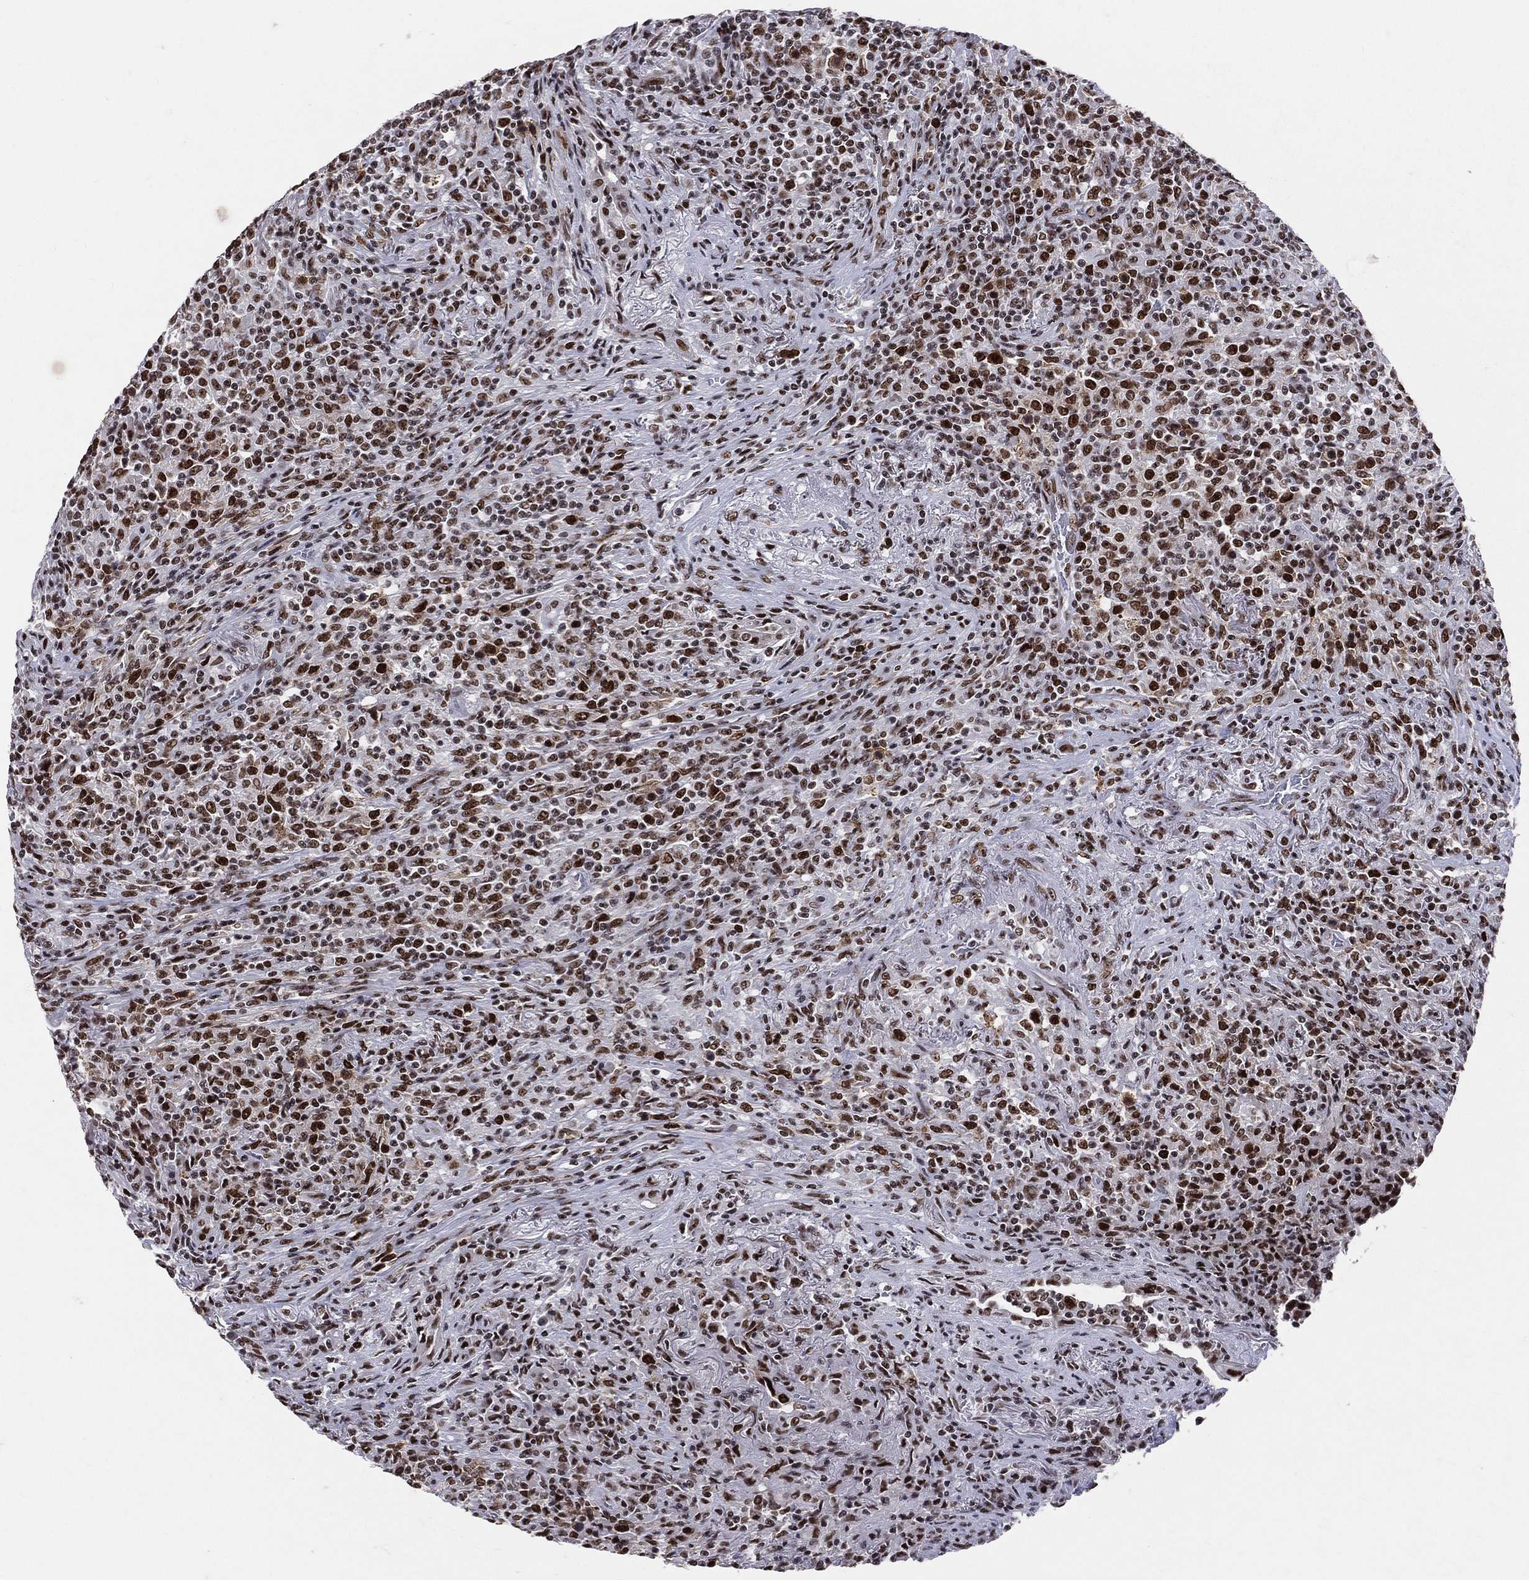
{"staining": {"intensity": "strong", "quantity": ">75%", "location": "nuclear"}, "tissue": "lymphoma", "cell_type": "Tumor cells", "image_type": "cancer", "snomed": [{"axis": "morphology", "description": "Malignant lymphoma, non-Hodgkin's type, High grade"}, {"axis": "topography", "description": "Lung"}], "caption": "Human malignant lymphoma, non-Hodgkin's type (high-grade) stained with a protein marker demonstrates strong staining in tumor cells.", "gene": "CDK7", "patient": {"sex": "male", "age": 79}}